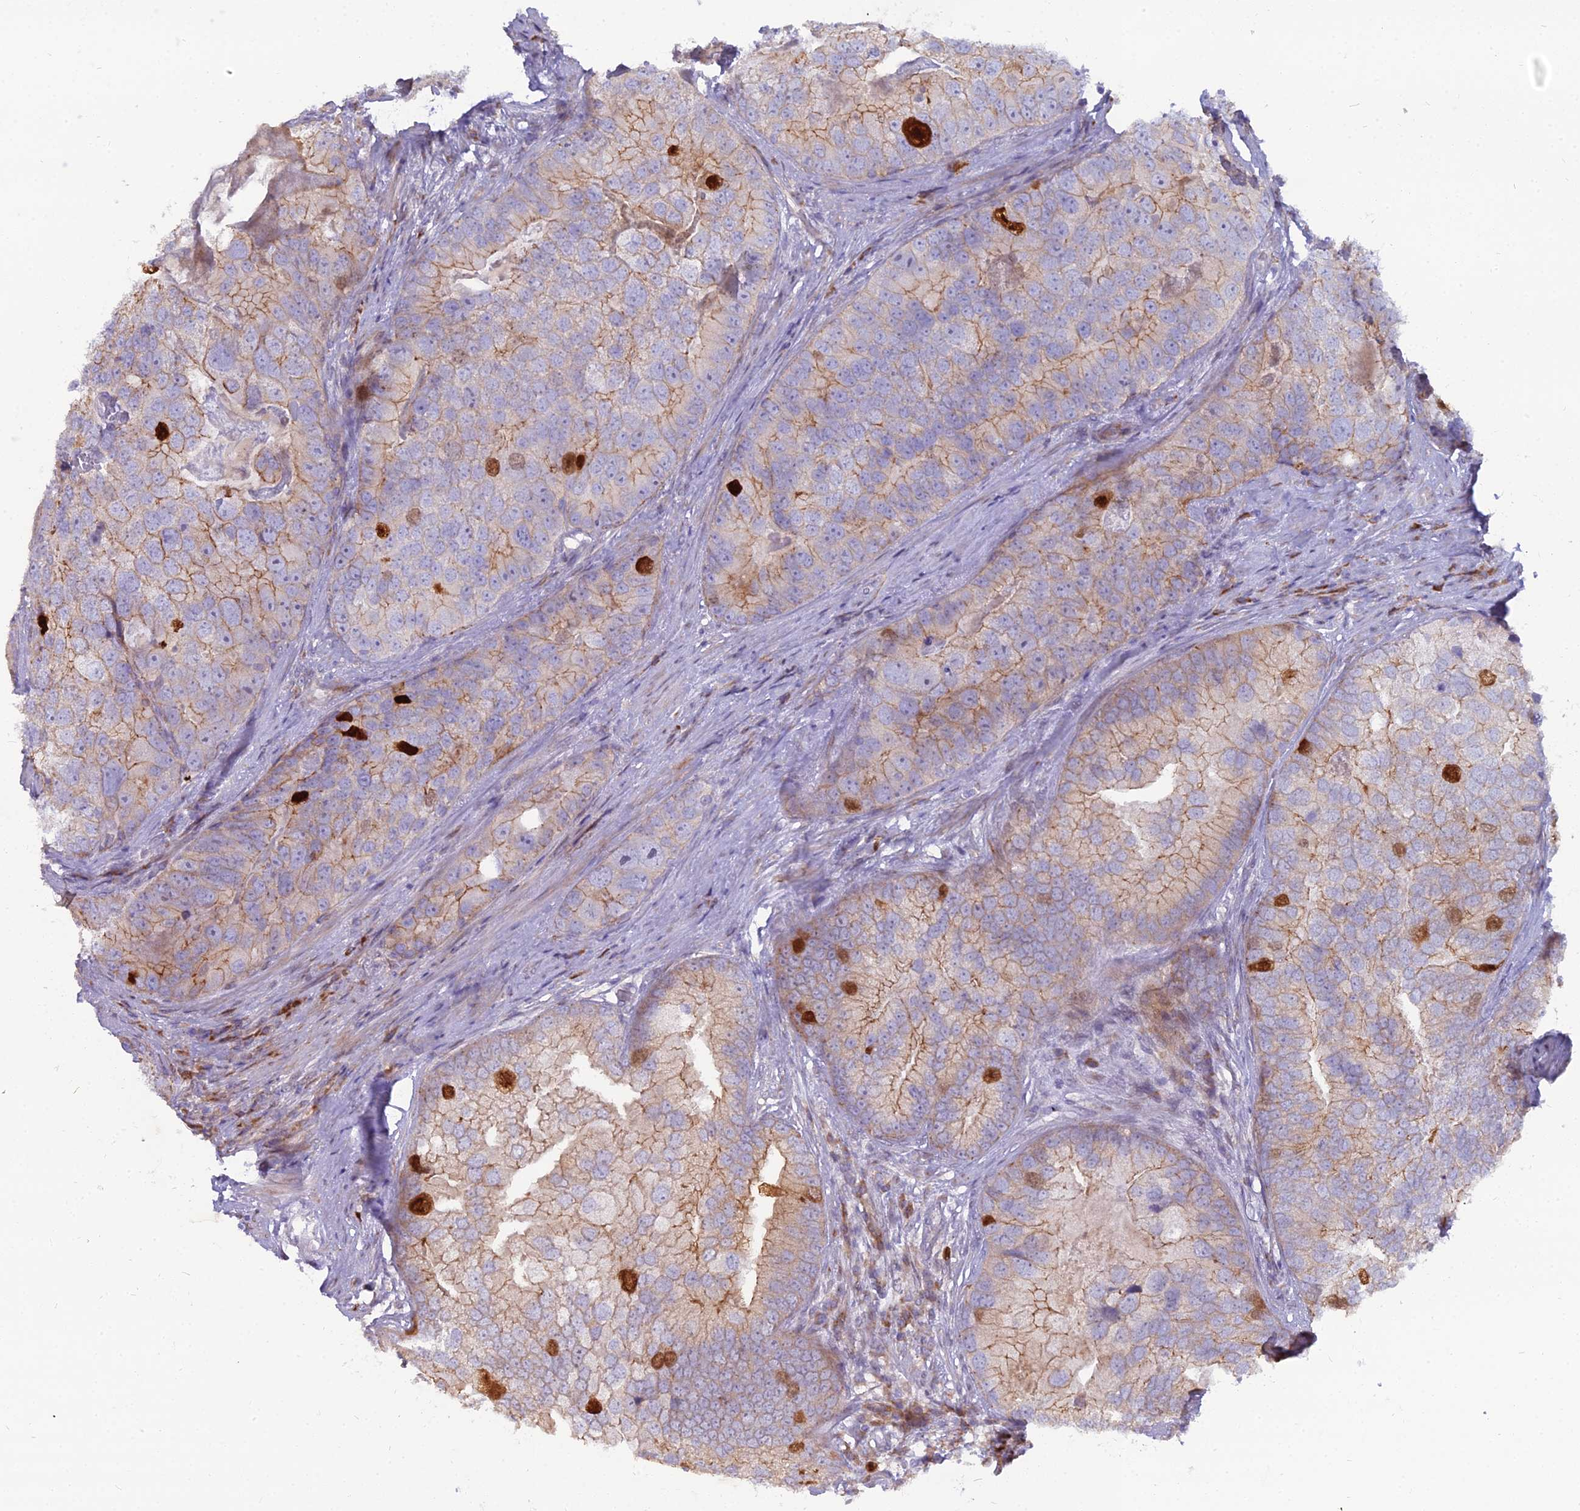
{"staining": {"intensity": "strong", "quantity": "<25%", "location": "cytoplasmic/membranous,nuclear"}, "tissue": "prostate cancer", "cell_type": "Tumor cells", "image_type": "cancer", "snomed": [{"axis": "morphology", "description": "Adenocarcinoma, High grade"}, {"axis": "topography", "description": "Prostate"}], "caption": "Prostate cancer stained for a protein (brown) exhibits strong cytoplasmic/membranous and nuclear positive expression in about <25% of tumor cells.", "gene": "NUSAP1", "patient": {"sex": "male", "age": 62}}